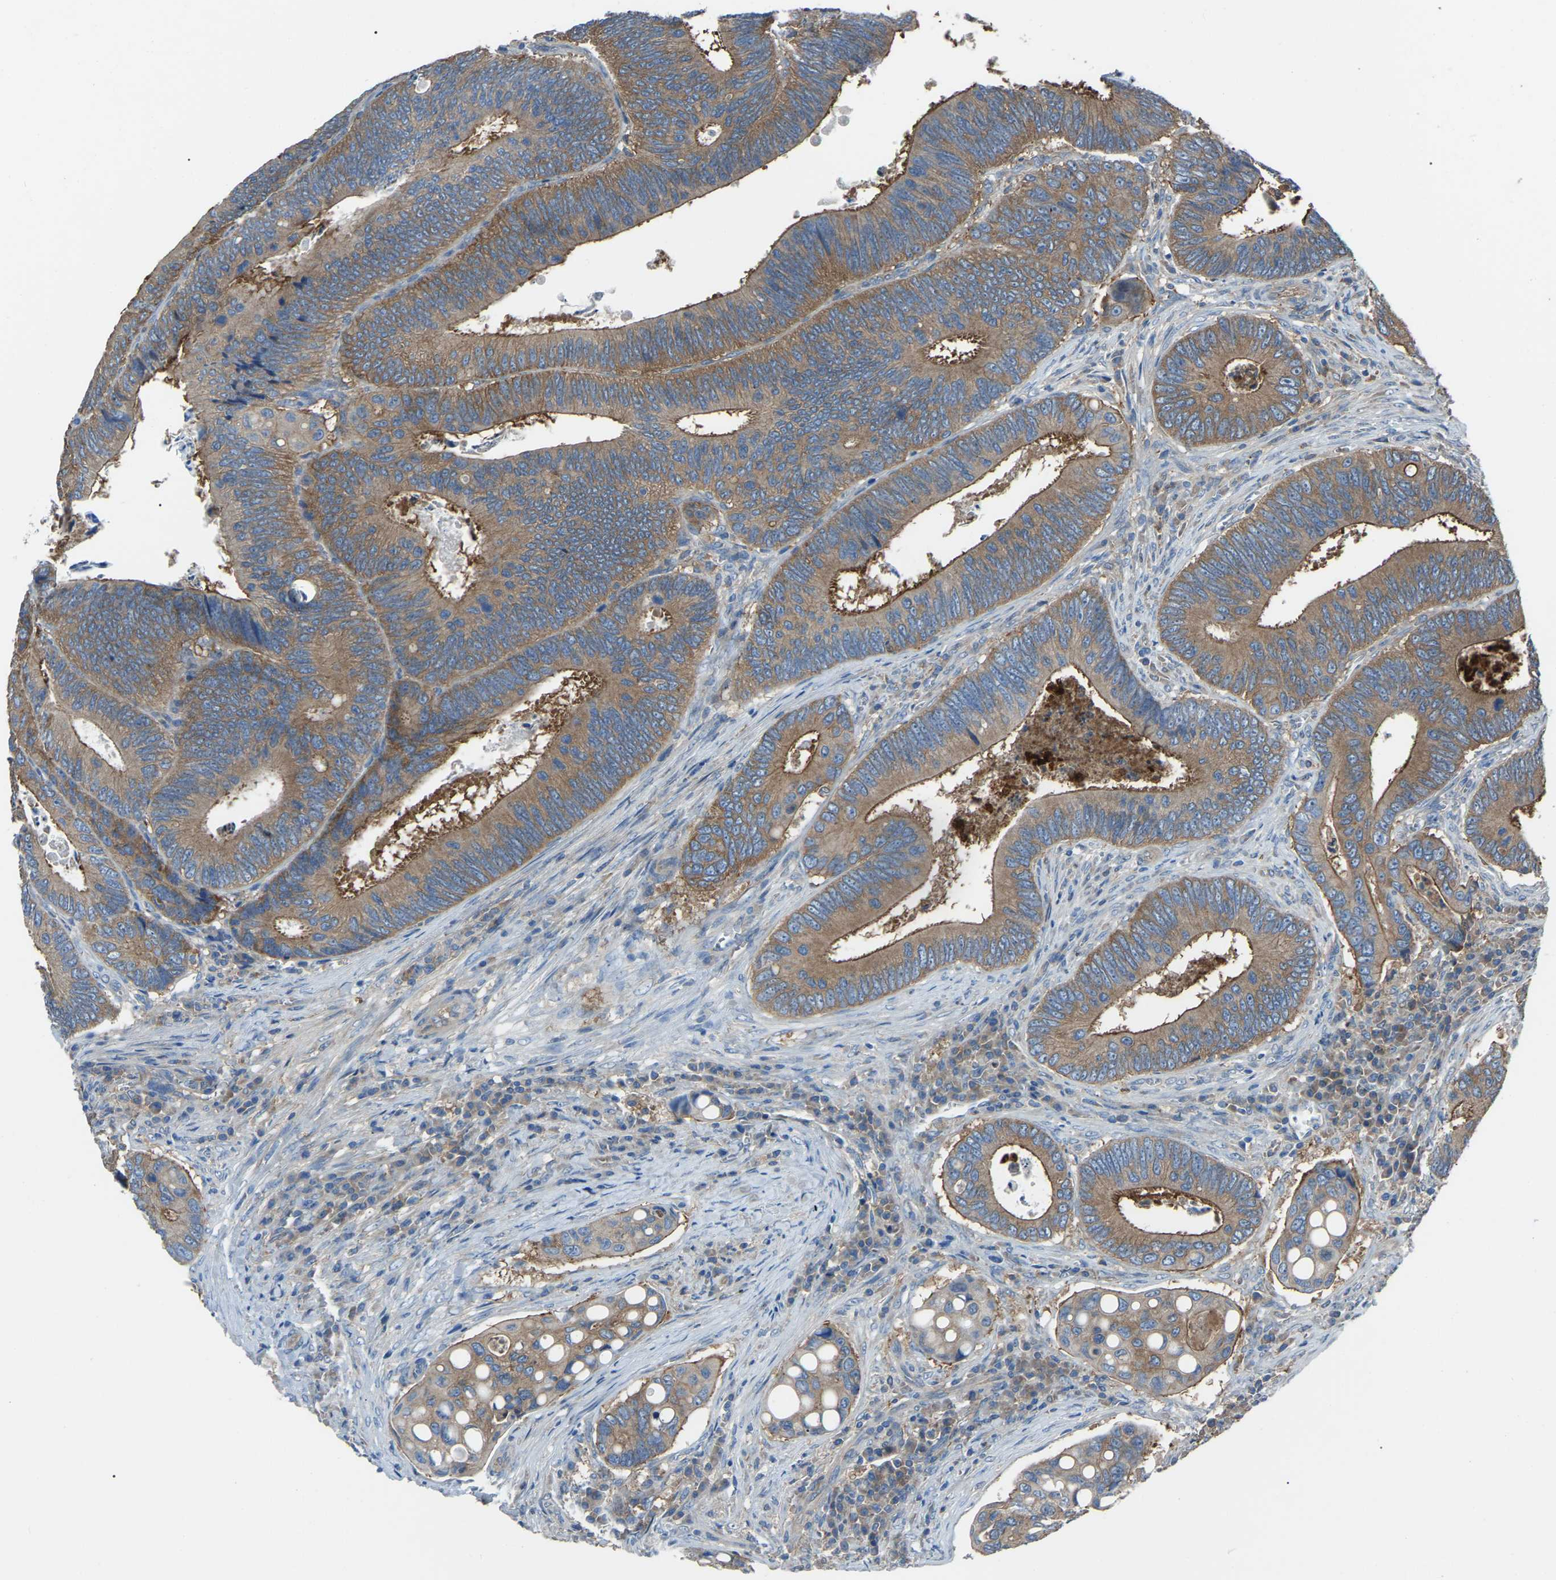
{"staining": {"intensity": "moderate", "quantity": ">75%", "location": "cytoplasmic/membranous"}, "tissue": "colorectal cancer", "cell_type": "Tumor cells", "image_type": "cancer", "snomed": [{"axis": "morphology", "description": "Inflammation, NOS"}, {"axis": "morphology", "description": "Adenocarcinoma, NOS"}, {"axis": "topography", "description": "Colon"}], "caption": "Immunohistochemistry (DAB (3,3'-diaminobenzidine)) staining of adenocarcinoma (colorectal) reveals moderate cytoplasmic/membranous protein positivity in approximately >75% of tumor cells.", "gene": "AIMP1", "patient": {"sex": "male", "age": 72}}